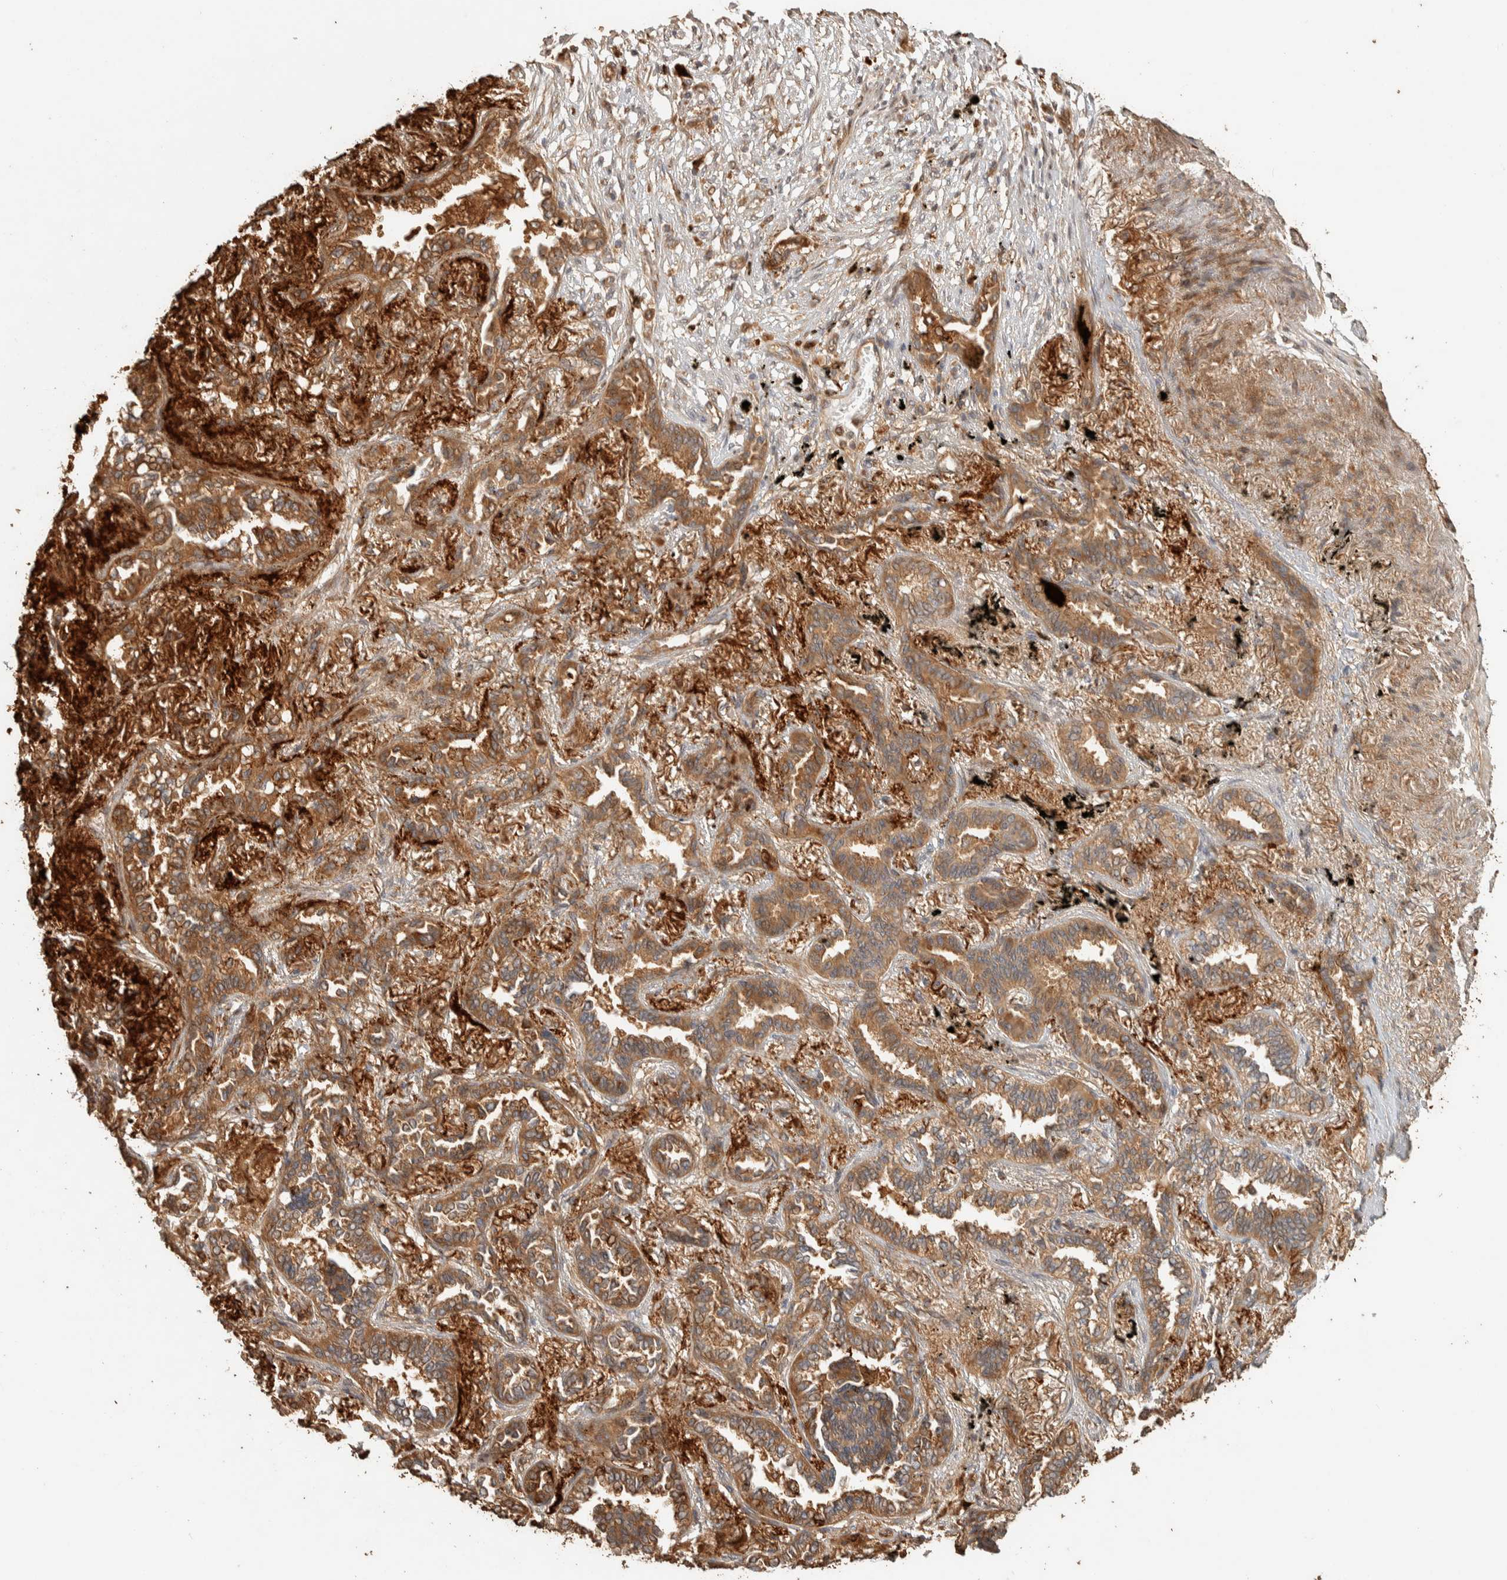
{"staining": {"intensity": "moderate", "quantity": ">75%", "location": "cytoplasmic/membranous"}, "tissue": "lung cancer", "cell_type": "Tumor cells", "image_type": "cancer", "snomed": [{"axis": "morphology", "description": "Adenocarcinoma, NOS"}, {"axis": "topography", "description": "Lung"}], "caption": "Immunohistochemistry histopathology image of neoplastic tissue: human lung cancer stained using immunohistochemistry (IHC) shows medium levels of moderate protein expression localized specifically in the cytoplasmic/membranous of tumor cells, appearing as a cytoplasmic/membranous brown color.", "gene": "EXOC7", "patient": {"sex": "male", "age": 59}}